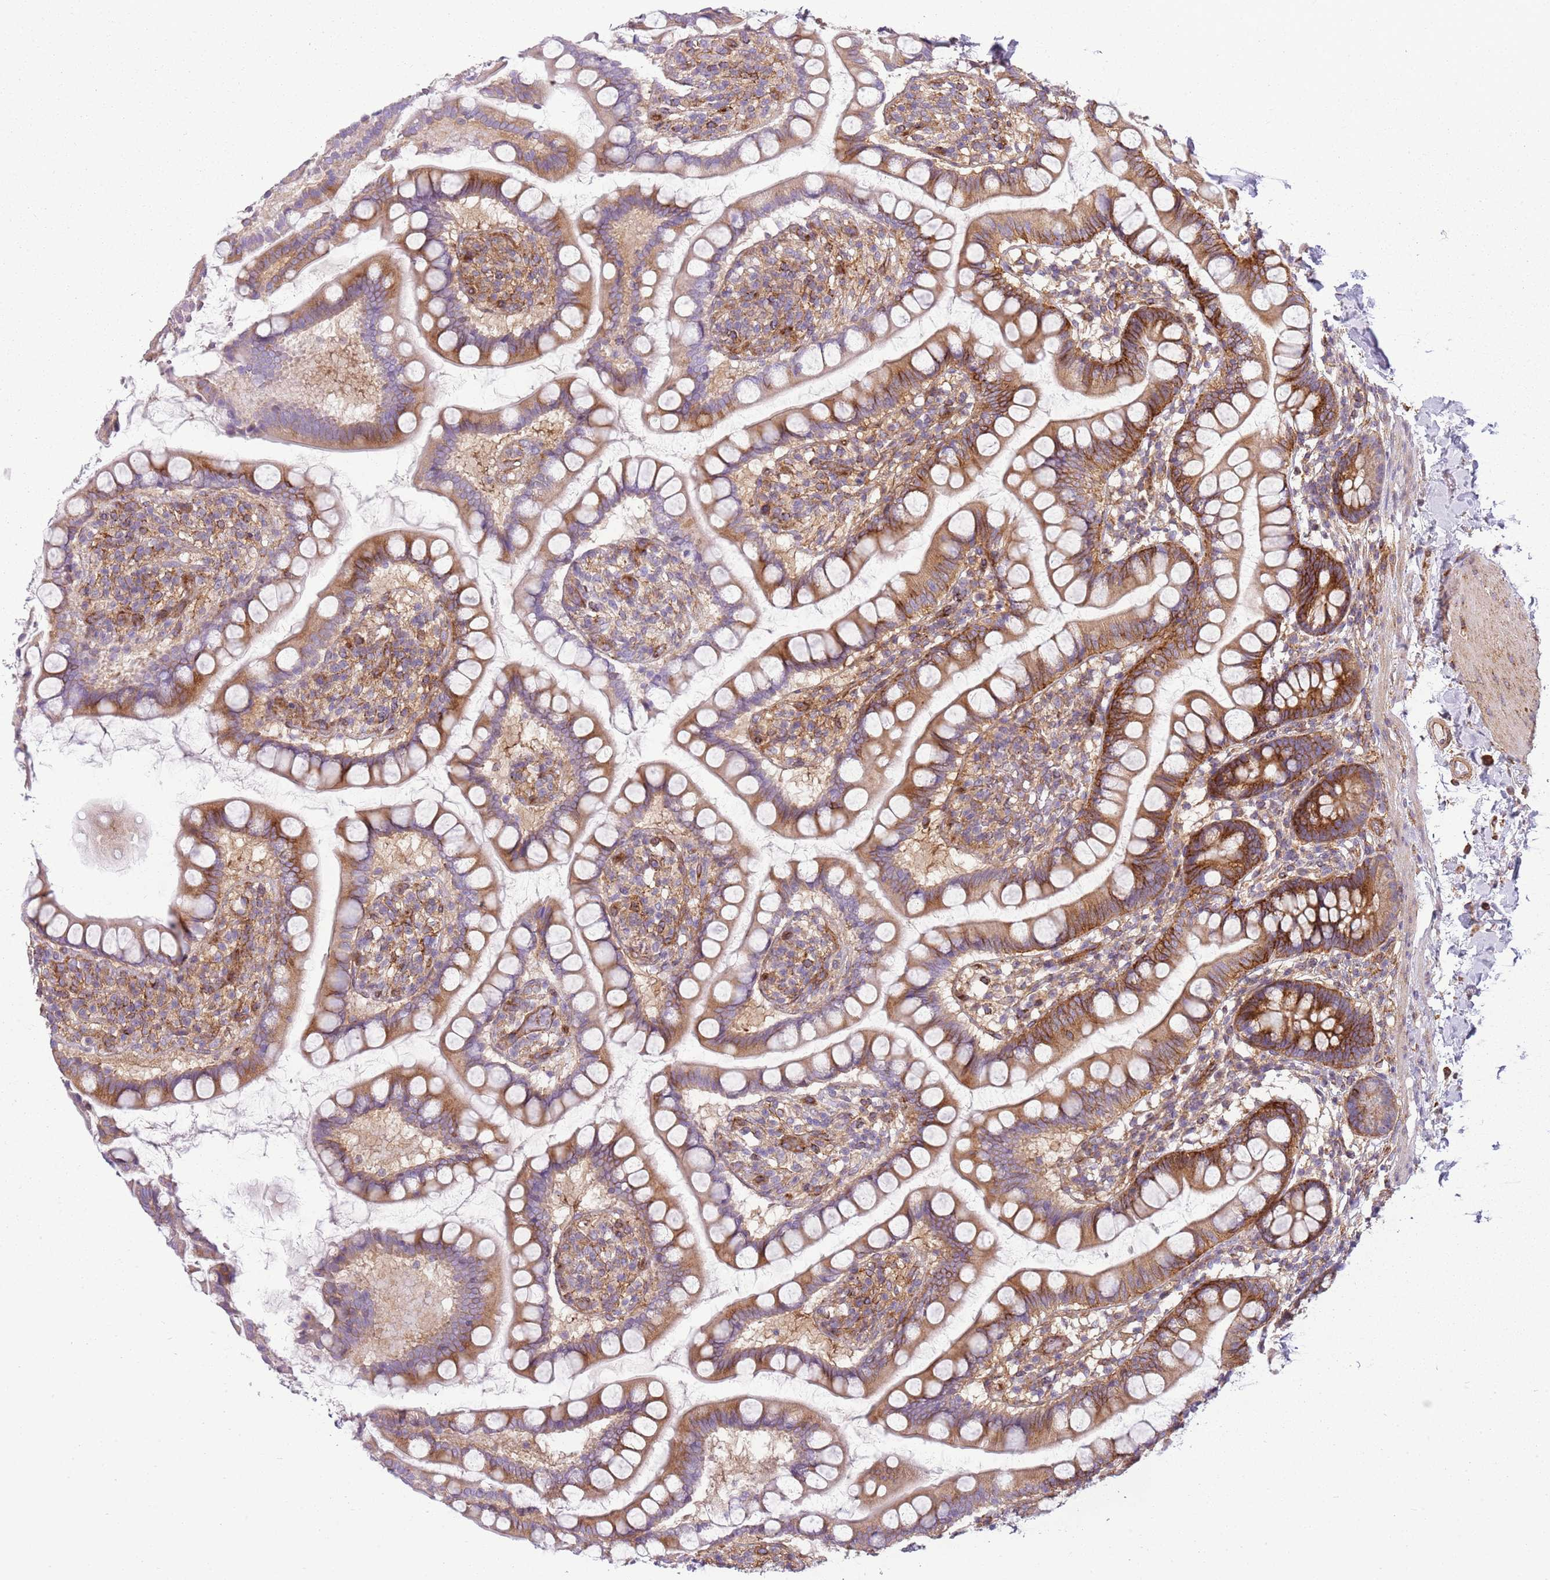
{"staining": {"intensity": "strong", "quantity": "25%-75%", "location": "cytoplasmic/membranous"}, "tissue": "small intestine", "cell_type": "Glandular cells", "image_type": "normal", "snomed": [{"axis": "morphology", "description": "Normal tissue, NOS"}, {"axis": "topography", "description": "Small intestine"}], "caption": "A high-resolution histopathology image shows immunohistochemistry staining of benign small intestine, which reveals strong cytoplasmic/membranous expression in about 25%-75% of glandular cells. (brown staining indicates protein expression, while blue staining denotes nuclei).", "gene": "SNX1", "patient": {"sex": "female", "age": 84}}